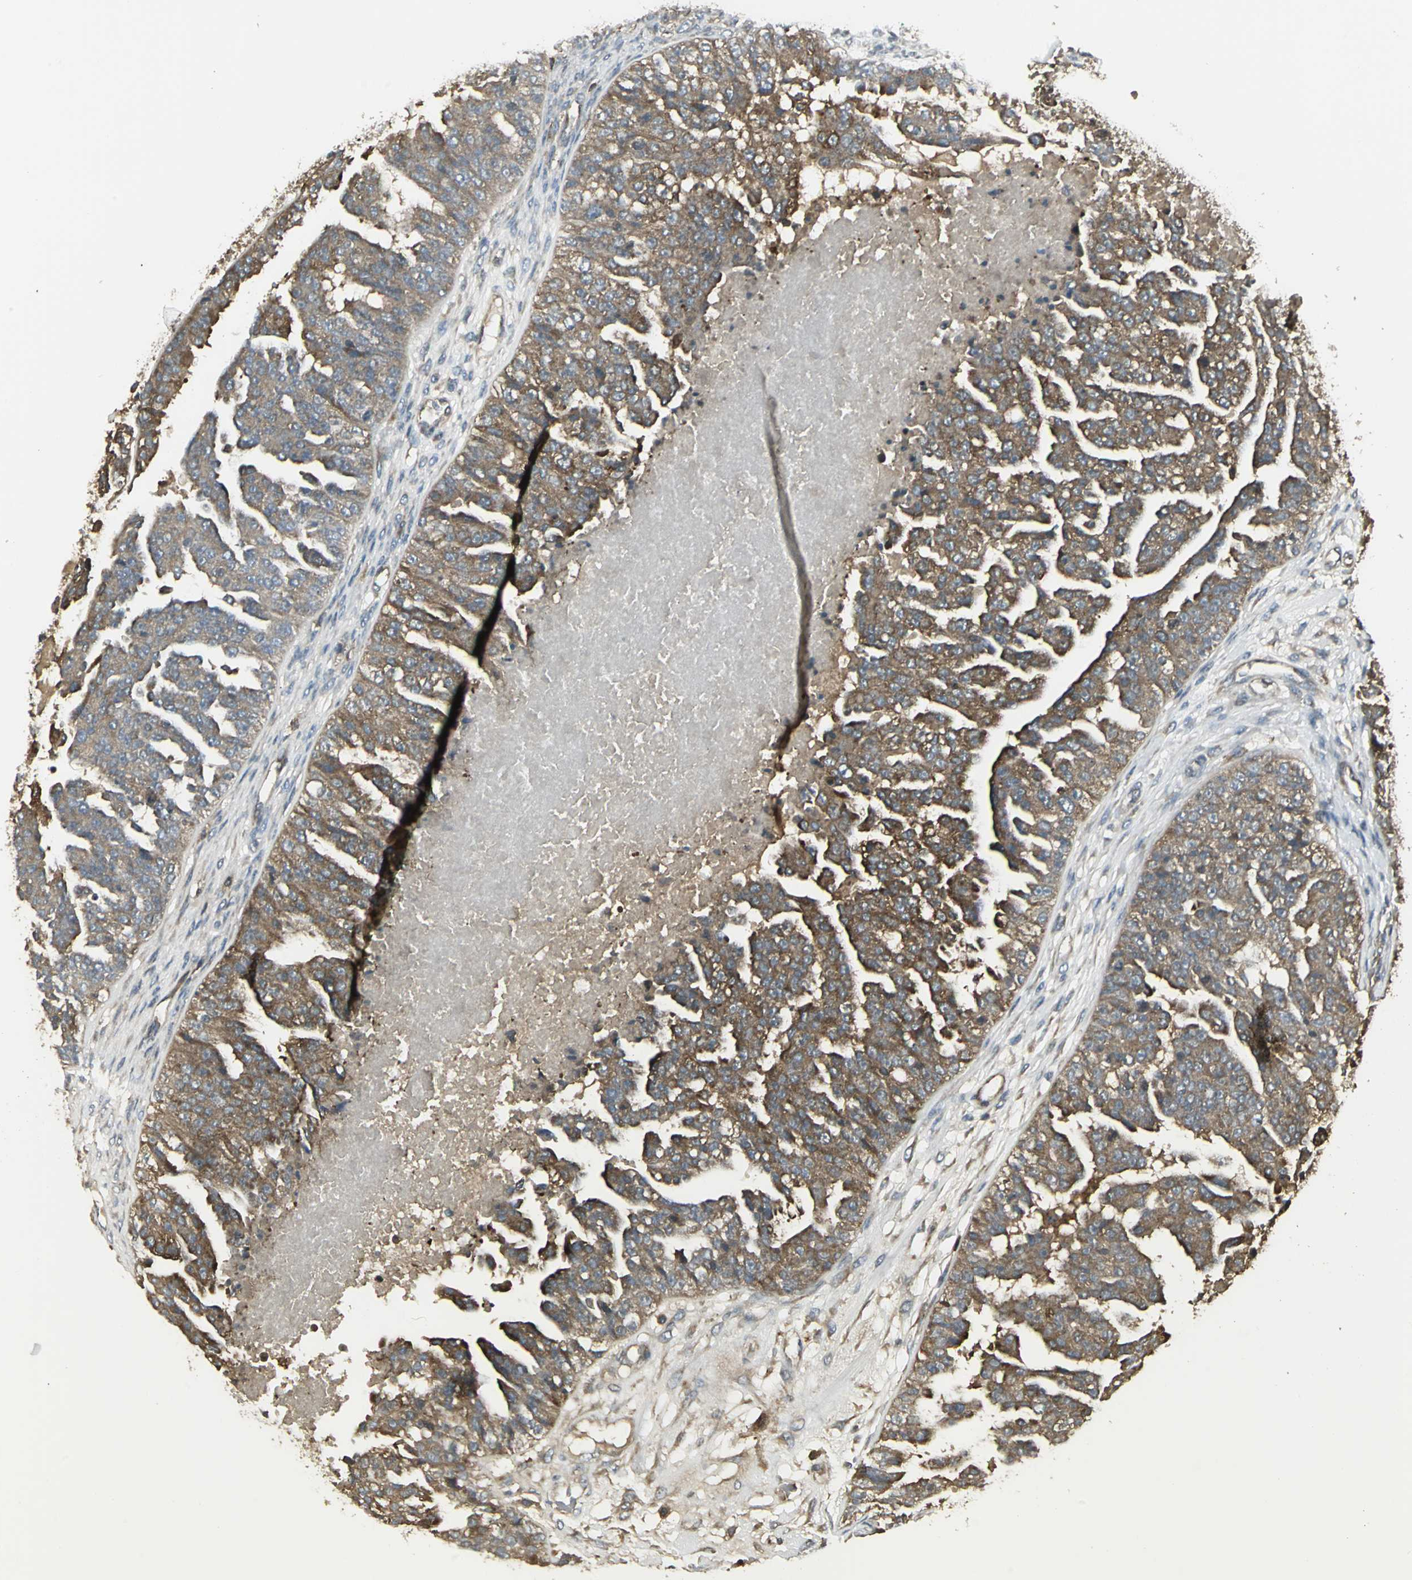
{"staining": {"intensity": "moderate", "quantity": ">75%", "location": "cytoplasmic/membranous"}, "tissue": "ovarian cancer", "cell_type": "Tumor cells", "image_type": "cancer", "snomed": [{"axis": "morphology", "description": "Carcinoma, NOS"}, {"axis": "topography", "description": "Soft tissue"}, {"axis": "topography", "description": "Ovary"}], "caption": "DAB immunohistochemical staining of human carcinoma (ovarian) displays moderate cytoplasmic/membranous protein expression in approximately >75% of tumor cells. (Brightfield microscopy of DAB IHC at high magnification).", "gene": "PRXL2B", "patient": {"sex": "female", "age": 54}}